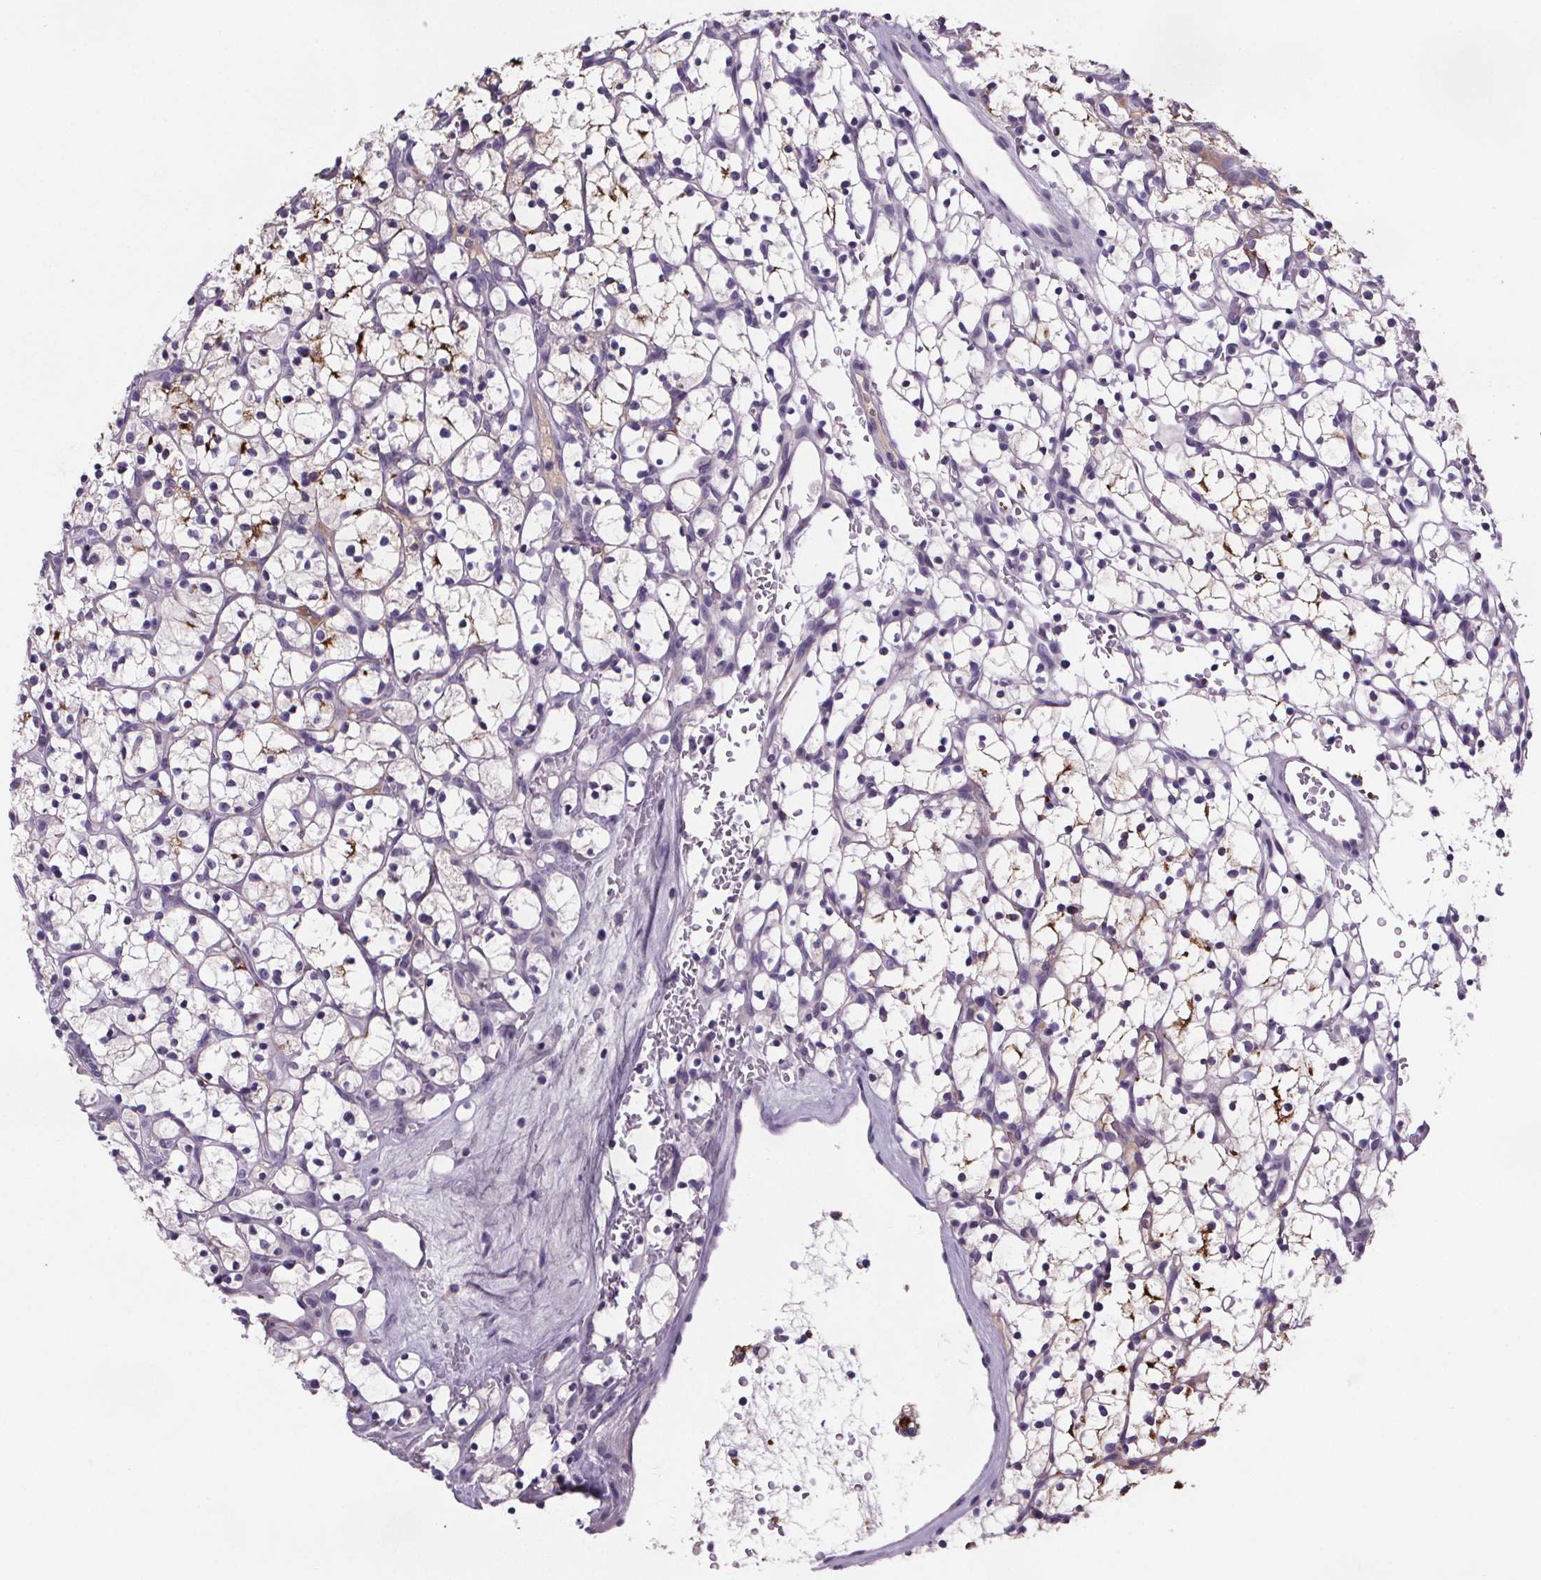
{"staining": {"intensity": "moderate", "quantity": "<25%", "location": "cytoplasmic/membranous"}, "tissue": "renal cancer", "cell_type": "Tumor cells", "image_type": "cancer", "snomed": [{"axis": "morphology", "description": "Adenocarcinoma, NOS"}, {"axis": "topography", "description": "Kidney"}], "caption": "Protein staining exhibits moderate cytoplasmic/membranous positivity in approximately <25% of tumor cells in adenocarcinoma (renal). The staining is performed using DAB brown chromogen to label protein expression. The nuclei are counter-stained blue using hematoxylin.", "gene": "CUBN", "patient": {"sex": "female", "age": 64}}